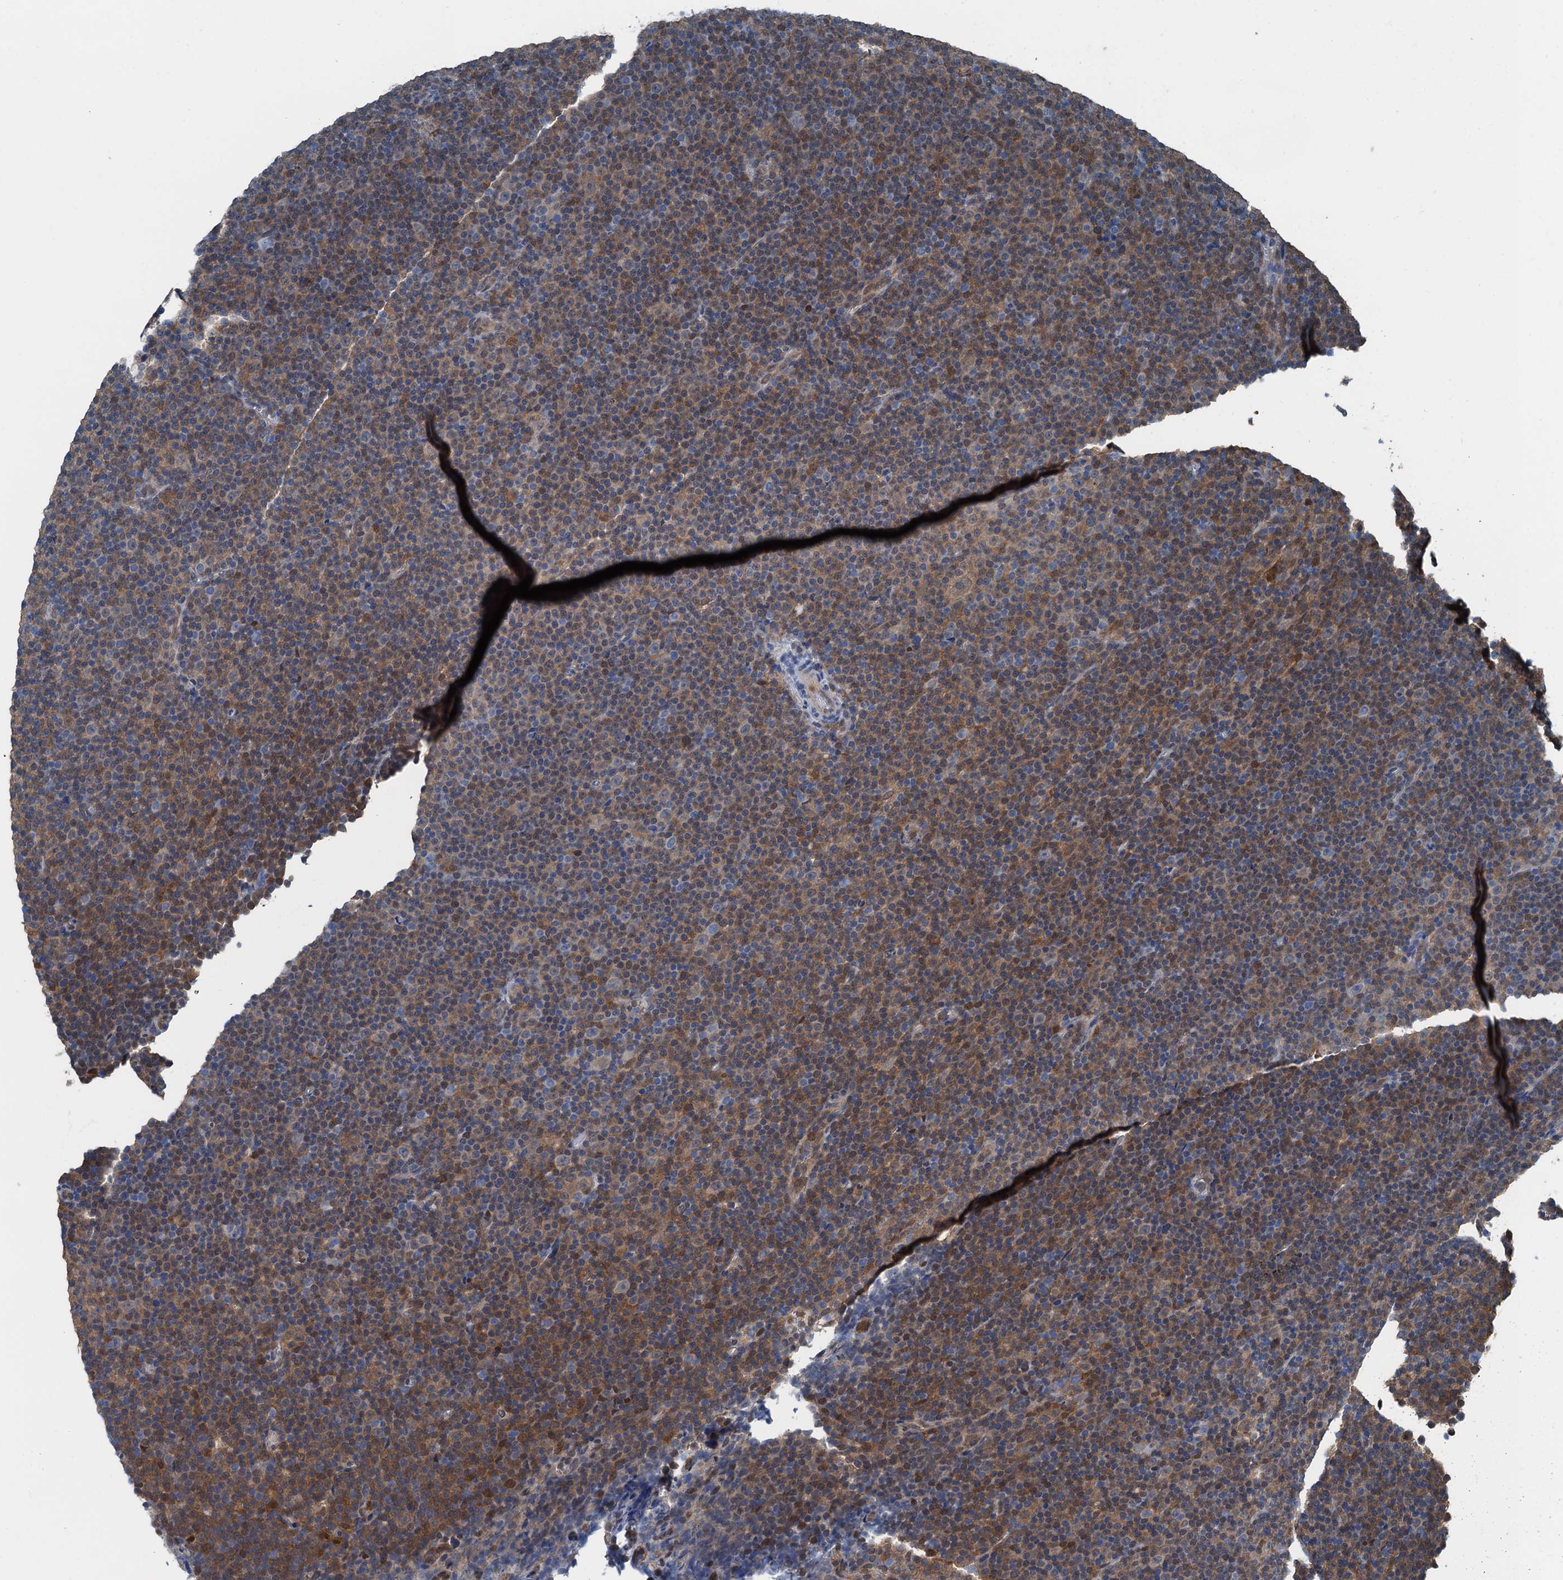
{"staining": {"intensity": "moderate", "quantity": "25%-75%", "location": "cytoplasmic/membranous"}, "tissue": "lymphoma", "cell_type": "Tumor cells", "image_type": "cancer", "snomed": [{"axis": "morphology", "description": "Malignant lymphoma, non-Hodgkin's type, Low grade"}, {"axis": "topography", "description": "Lymph node"}], "caption": "This photomicrograph exhibits lymphoma stained with immunohistochemistry (IHC) to label a protein in brown. The cytoplasmic/membranous of tumor cells show moderate positivity for the protein. Nuclei are counter-stained blue.", "gene": "RNH1", "patient": {"sex": "female", "age": 67}}